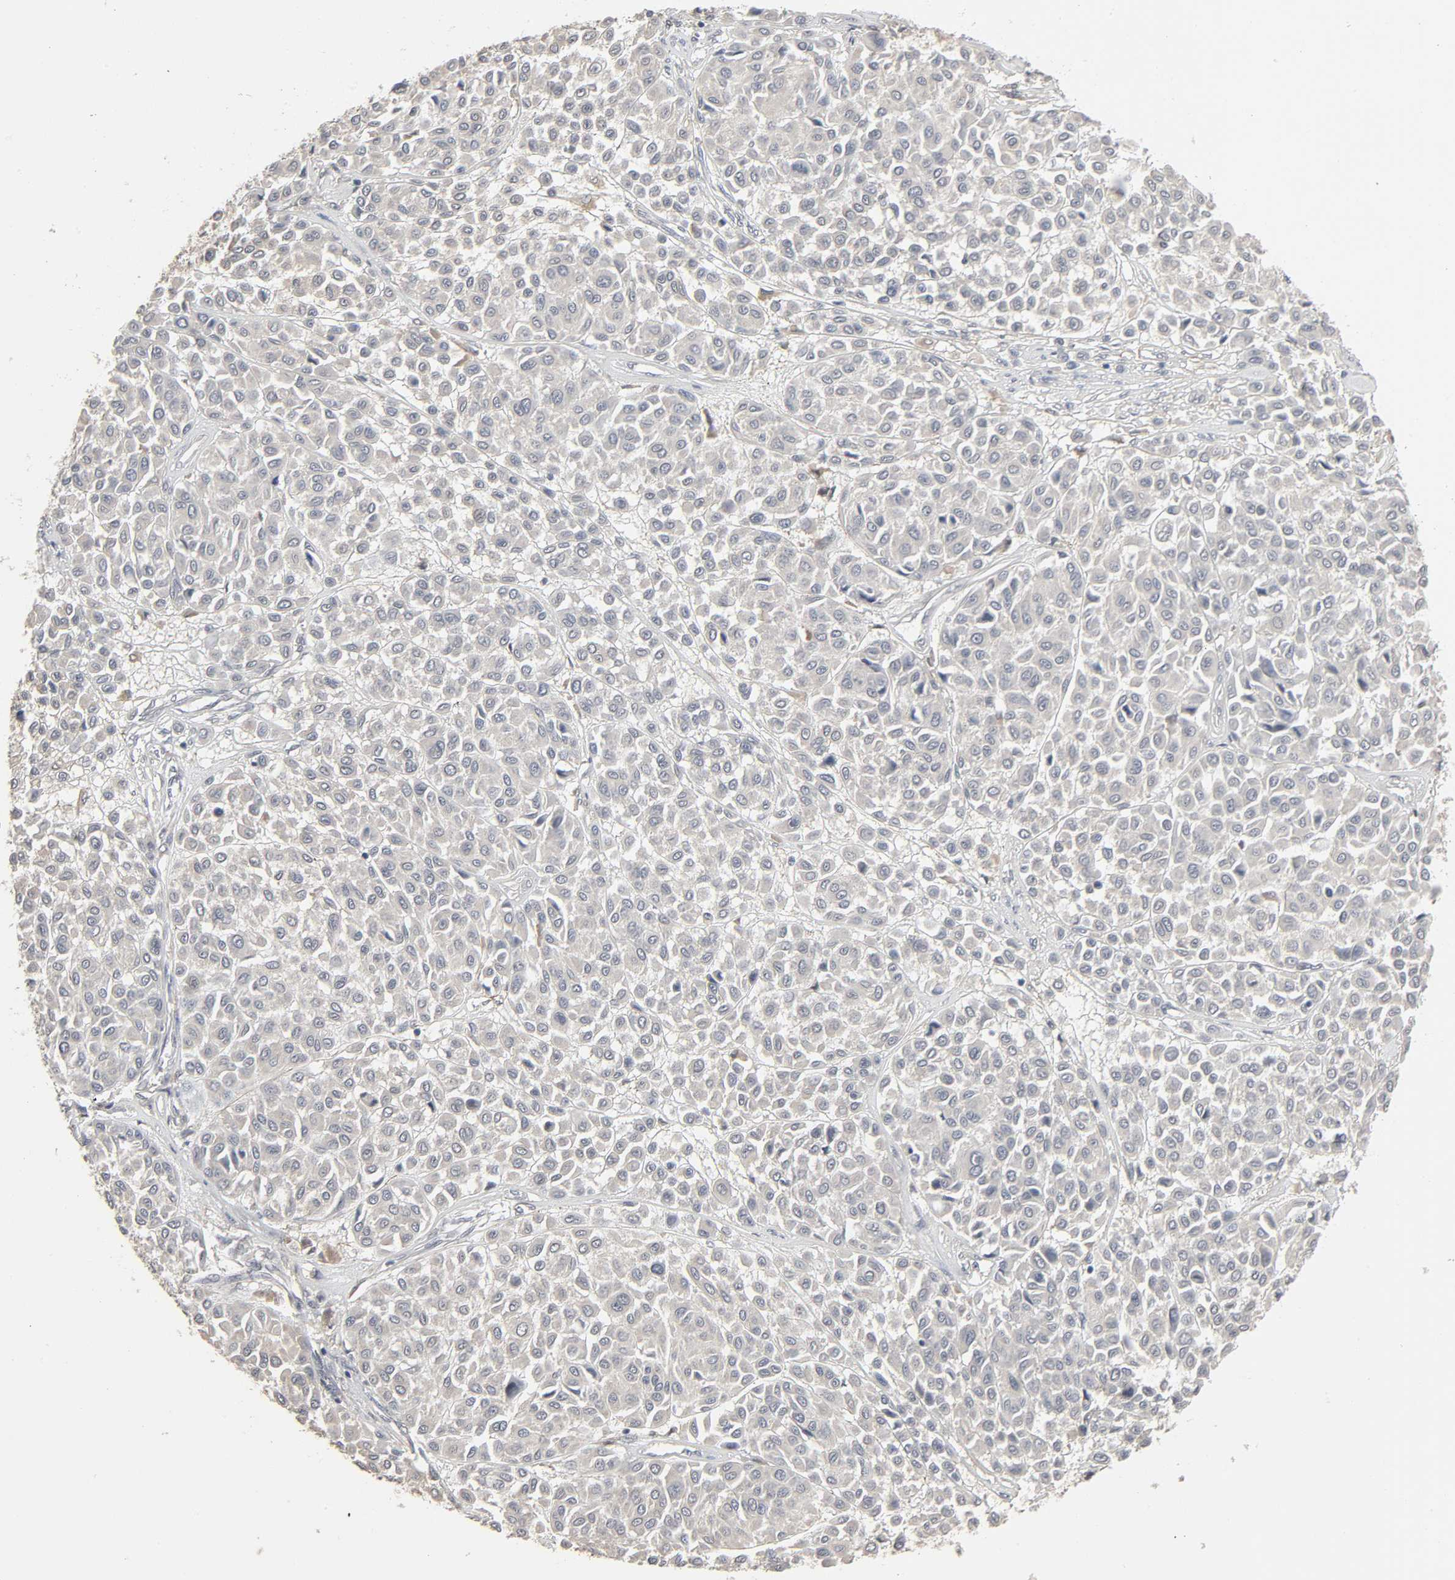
{"staining": {"intensity": "negative", "quantity": "none", "location": "none"}, "tissue": "melanoma", "cell_type": "Tumor cells", "image_type": "cancer", "snomed": [{"axis": "morphology", "description": "Malignant melanoma, Metastatic site"}, {"axis": "topography", "description": "Soft tissue"}], "caption": "DAB immunohistochemical staining of melanoma exhibits no significant expression in tumor cells. (Brightfield microscopy of DAB immunohistochemistry (IHC) at high magnification).", "gene": "ZNF222", "patient": {"sex": "male", "age": 41}}